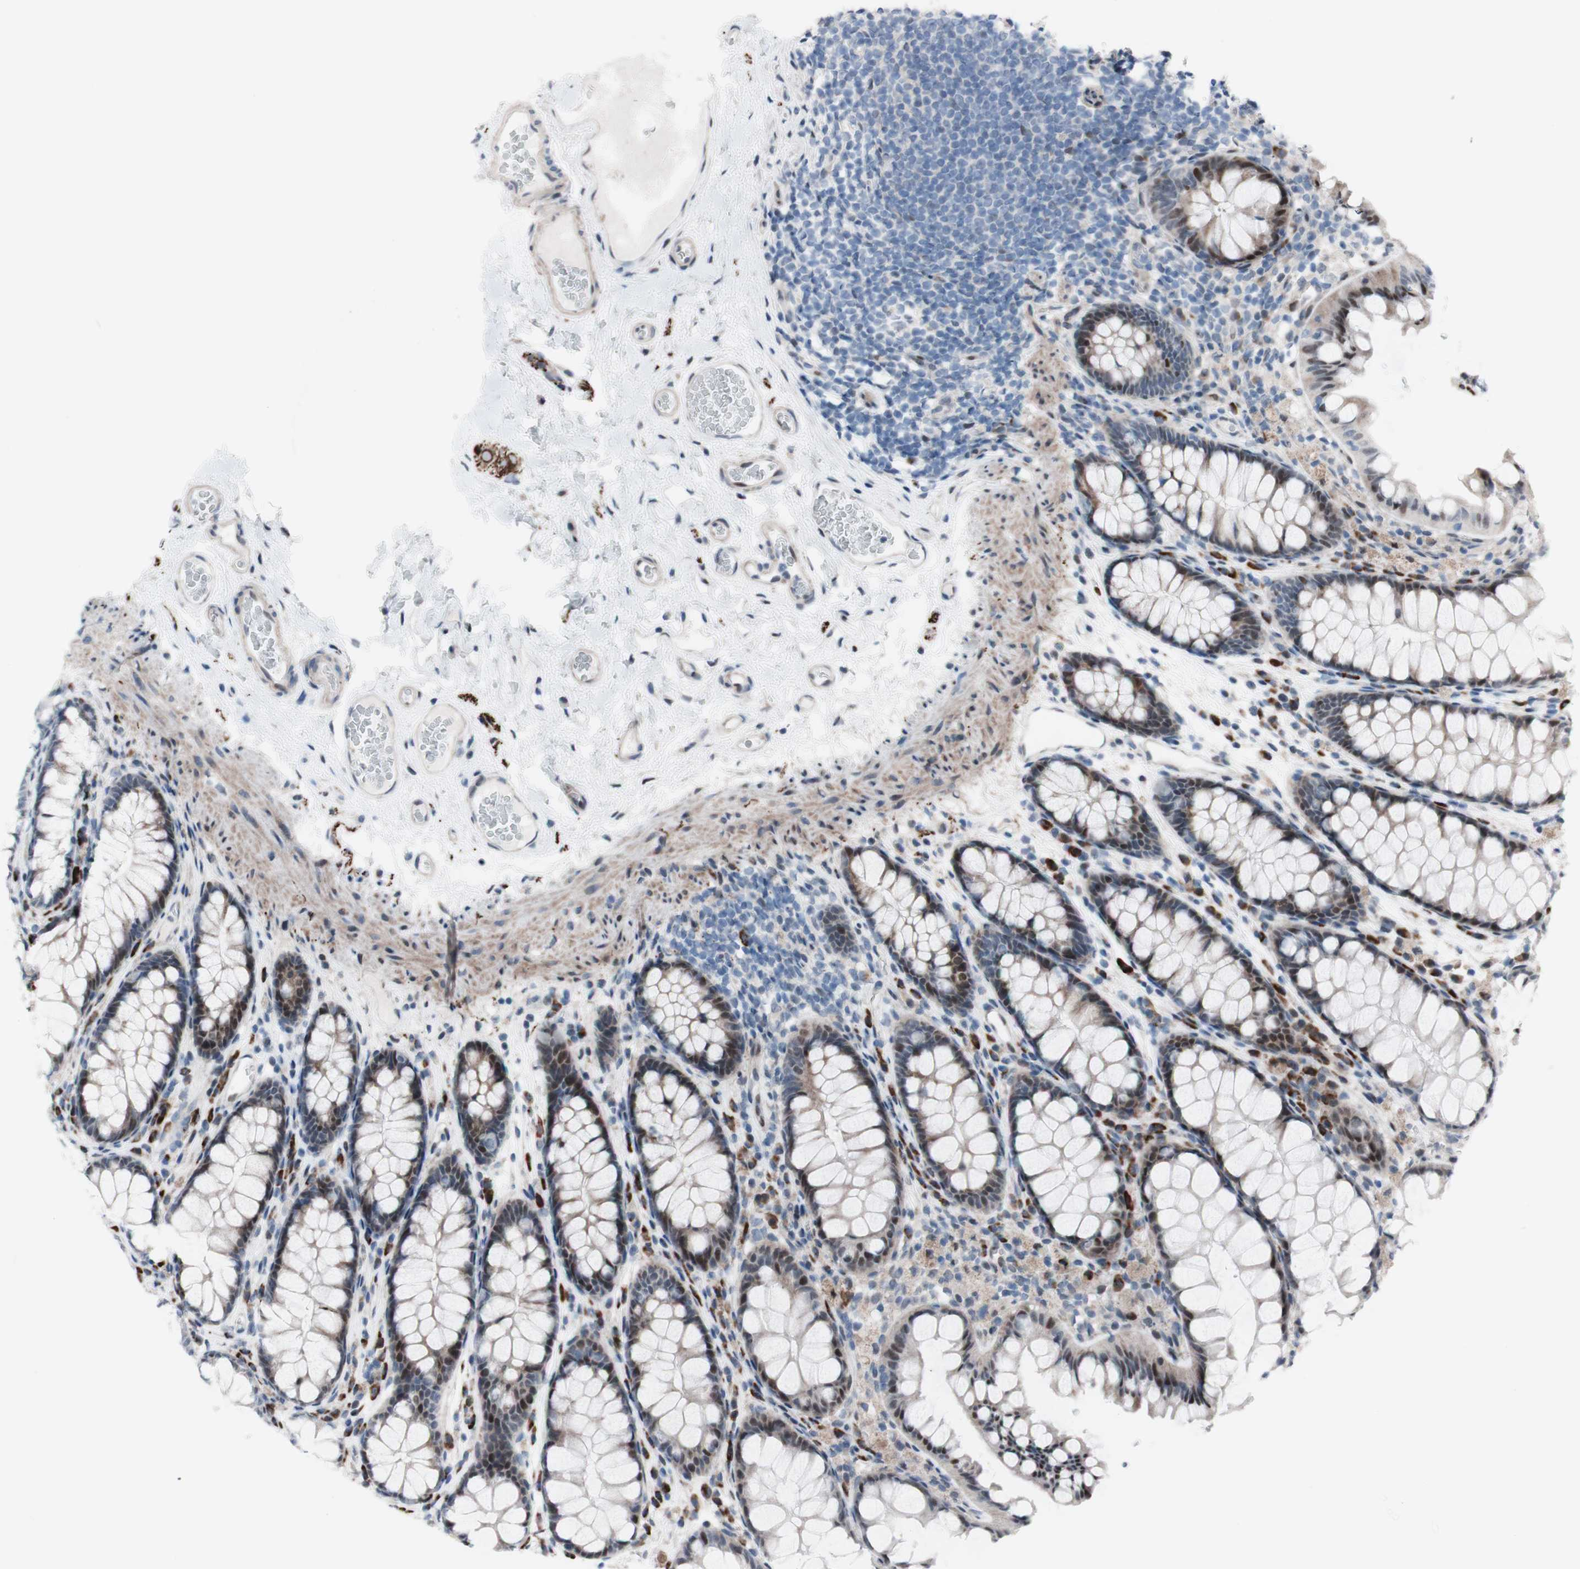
{"staining": {"intensity": "negative", "quantity": "none", "location": "none"}, "tissue": "colon", "cell_type": "Endothelial cells", "image_type": "normal", "snomed": [{"axis": "morphology", "description": "Normal tissue, NOS"}, {"axis": "topography", "description": "Colon"}], "caption": "Immunohistochemistry of normal human colon exhibits no expression in endothelial cells.", "gene": "PHTF2", "patient": {"sex": "female", "age": 55}}